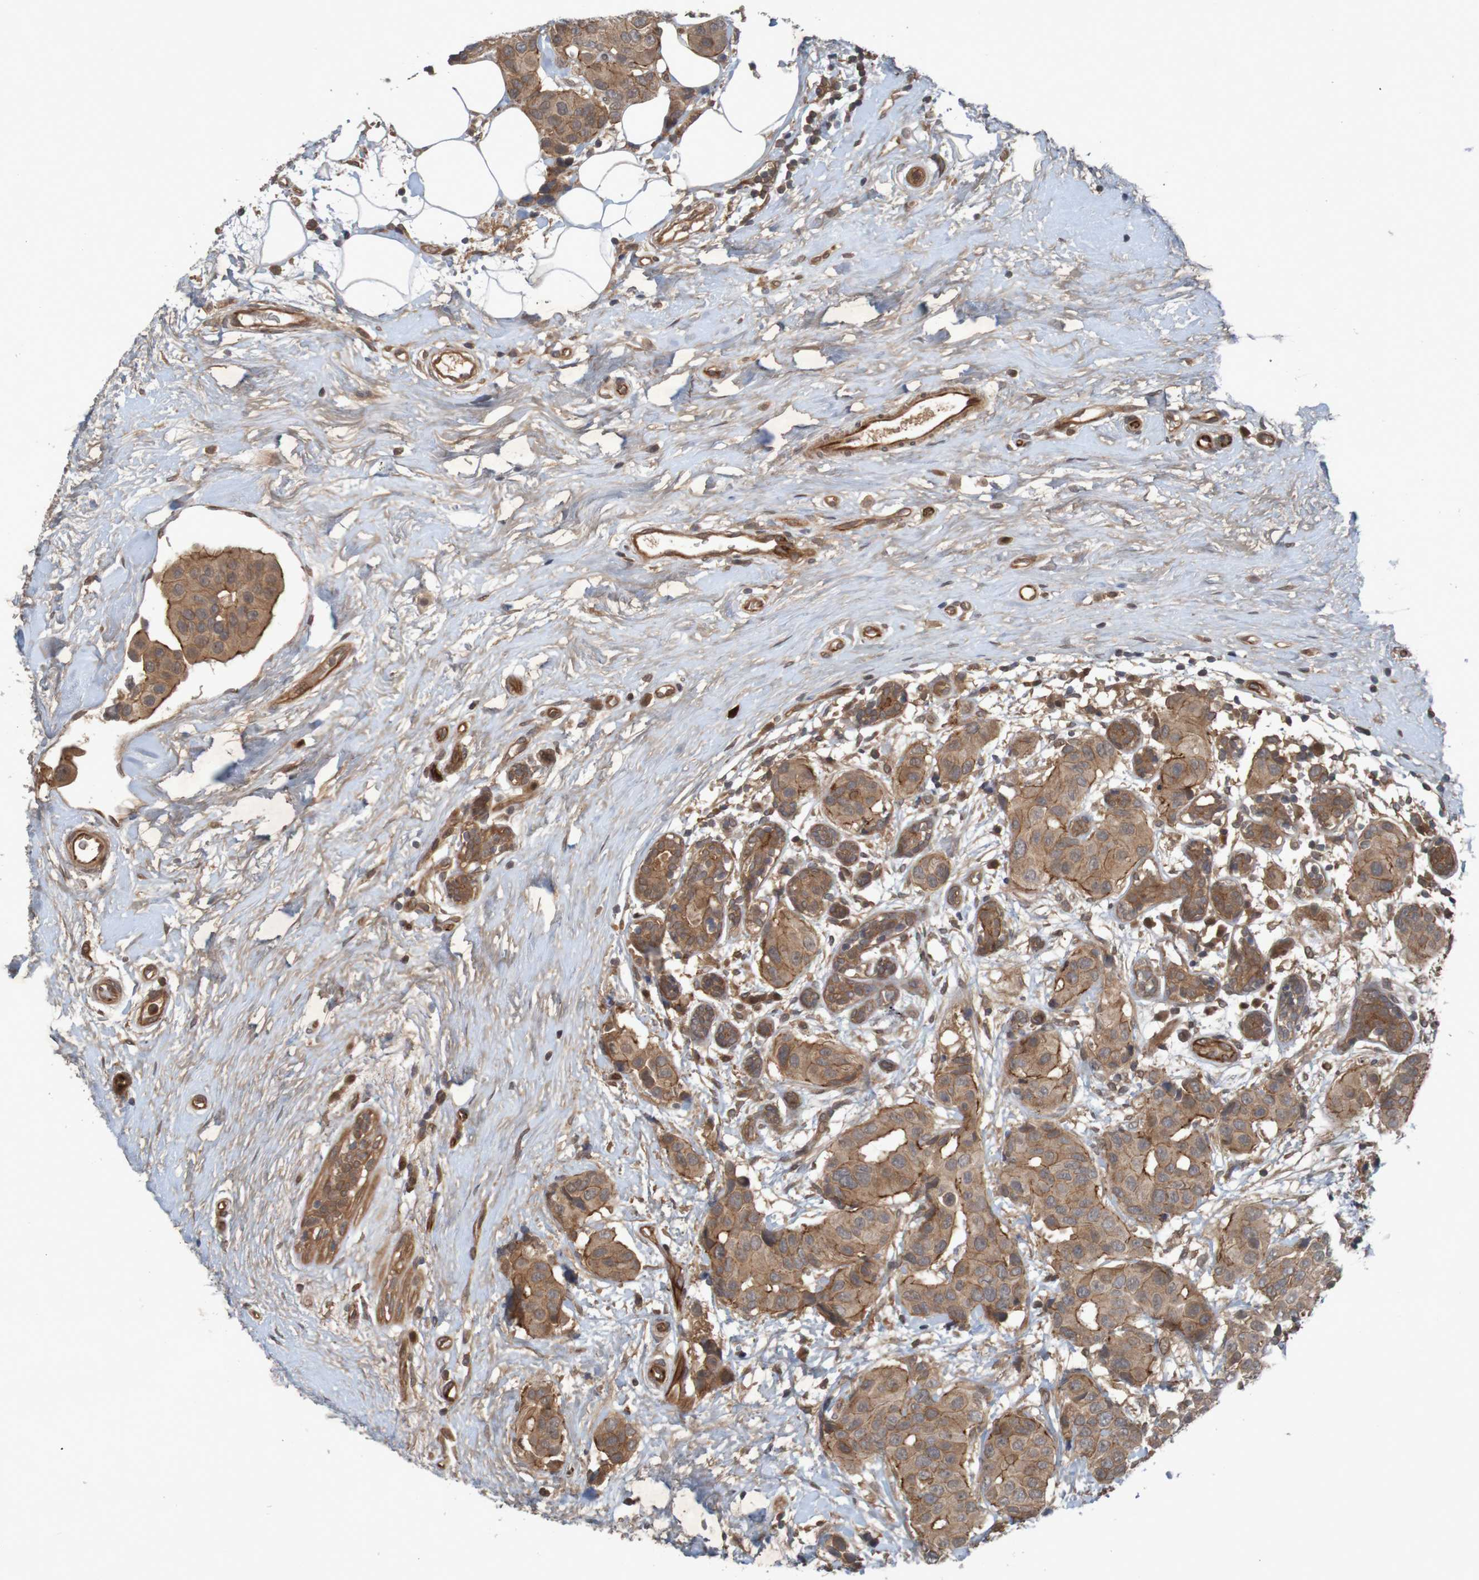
{"staining": {"intensity": "strong", "quantity": ">75%", "location": "cytoplasmic/membranous"}, "tissue": "breast cancer", "cell_type": "Tumor cells", "image_type": "cancer", "snomed": [{"axis": "morphology", "description": "Normal tissue, NOS"}, {"axis": "morphology", "description": "Duct carcinoma"}, {"axis": "topography", "description": "Breast"}], "caption": "Immunohistochemical staining of invasive ductal carcinoma (breast) shows high levels of strong cytoplasmic/membranous protein positivity in approximately >75% of tumor cells.", "gene": "ARHGEF11", "patient": {"sex": "female", "age": 39}}